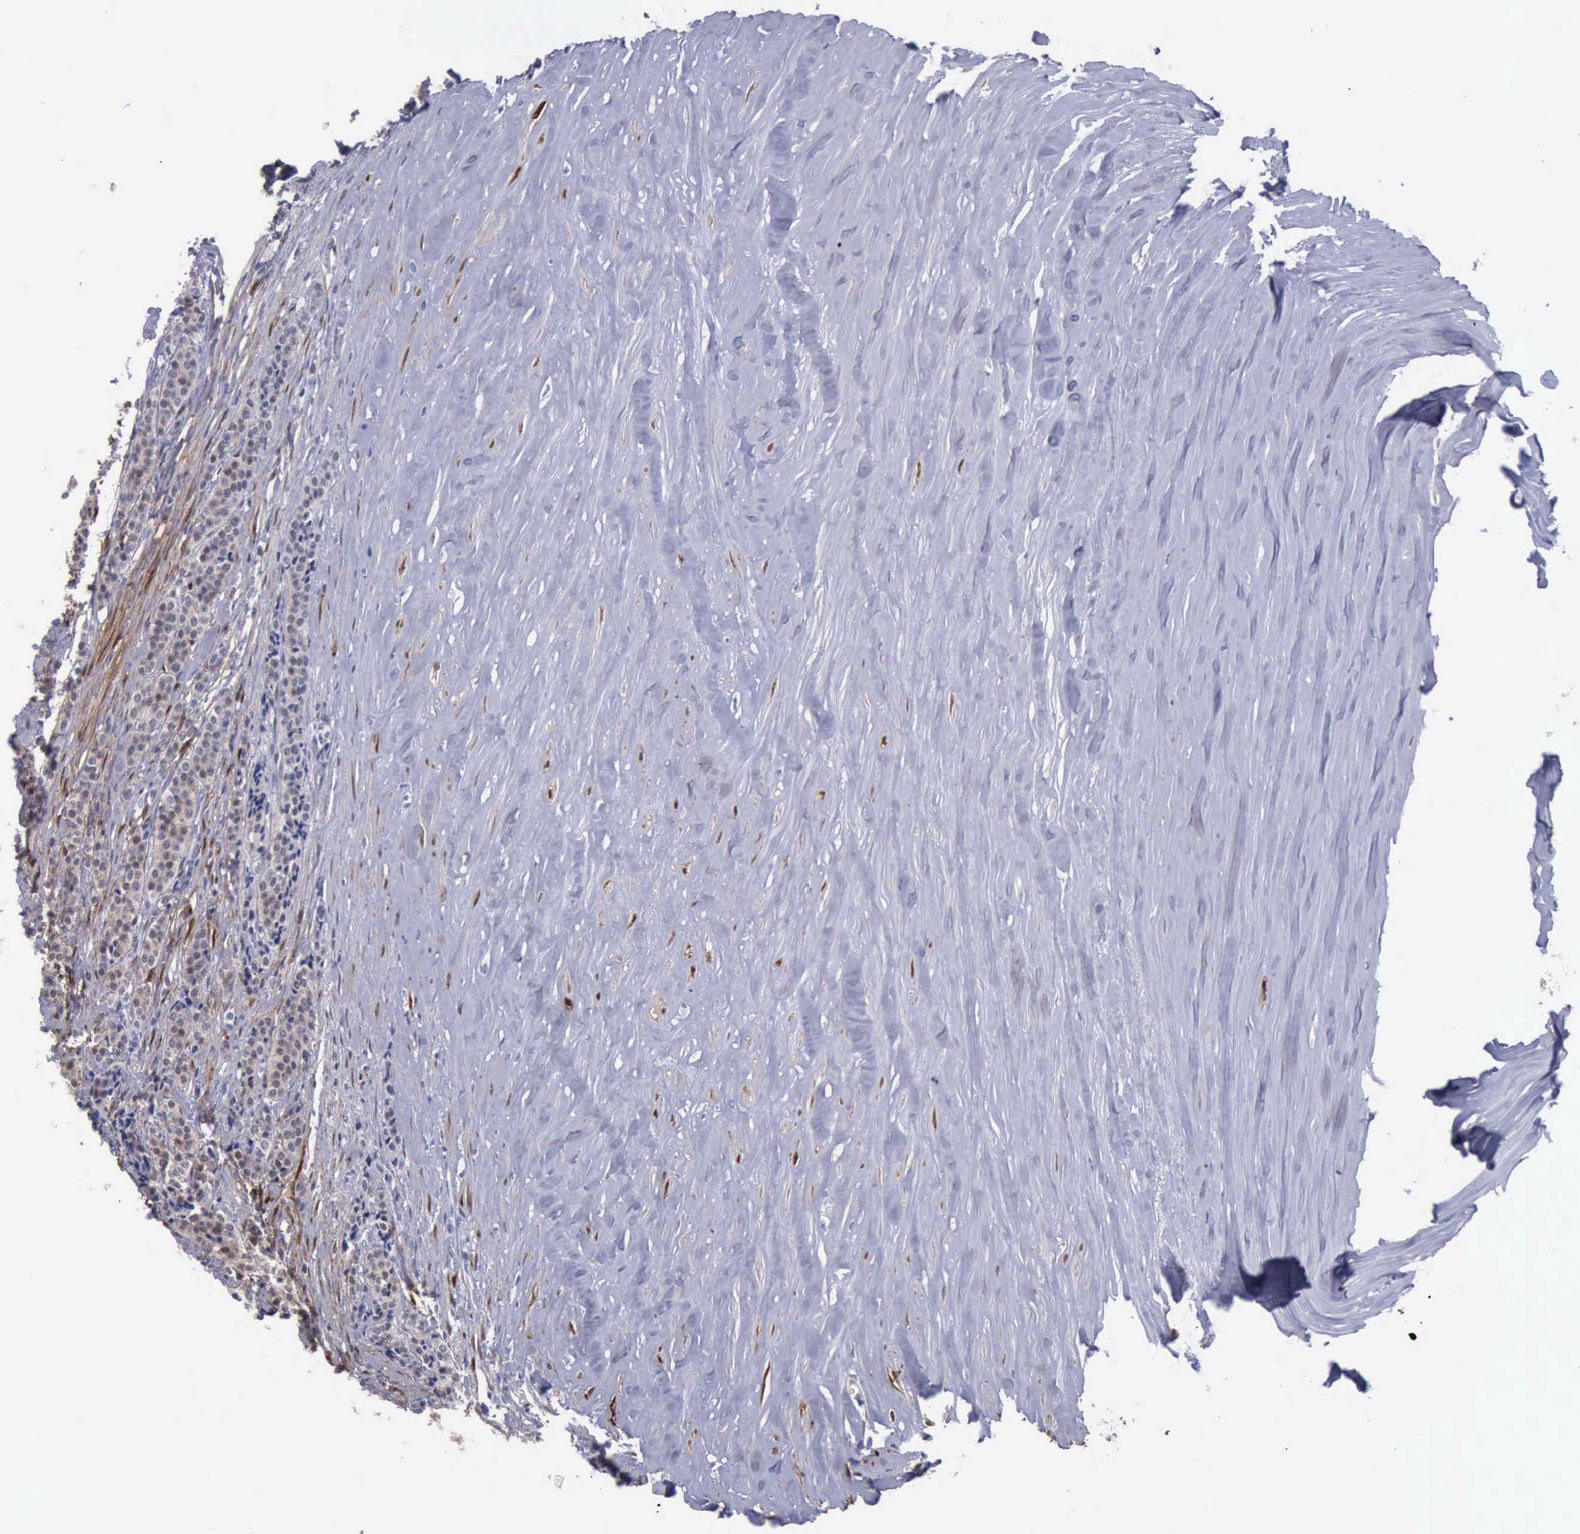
{"staining": {"intensity": "negative", "quantity": "none", "location": "none"}, "tissue": "carcinoid", "cell_type": "Tumor cells", "image_type": "cancer", "snomed": [{"axis": "morphology", "description": "Carcinoid, malignant, NOS"}, {"axis": "topography", "description": "Small intestine"}], "caption": "Carcinoid stained for a protein using IHC demonstrates no staining tumor cells.", "gene": "FHL1", "patient": {"sex": "male", "age": 63}}